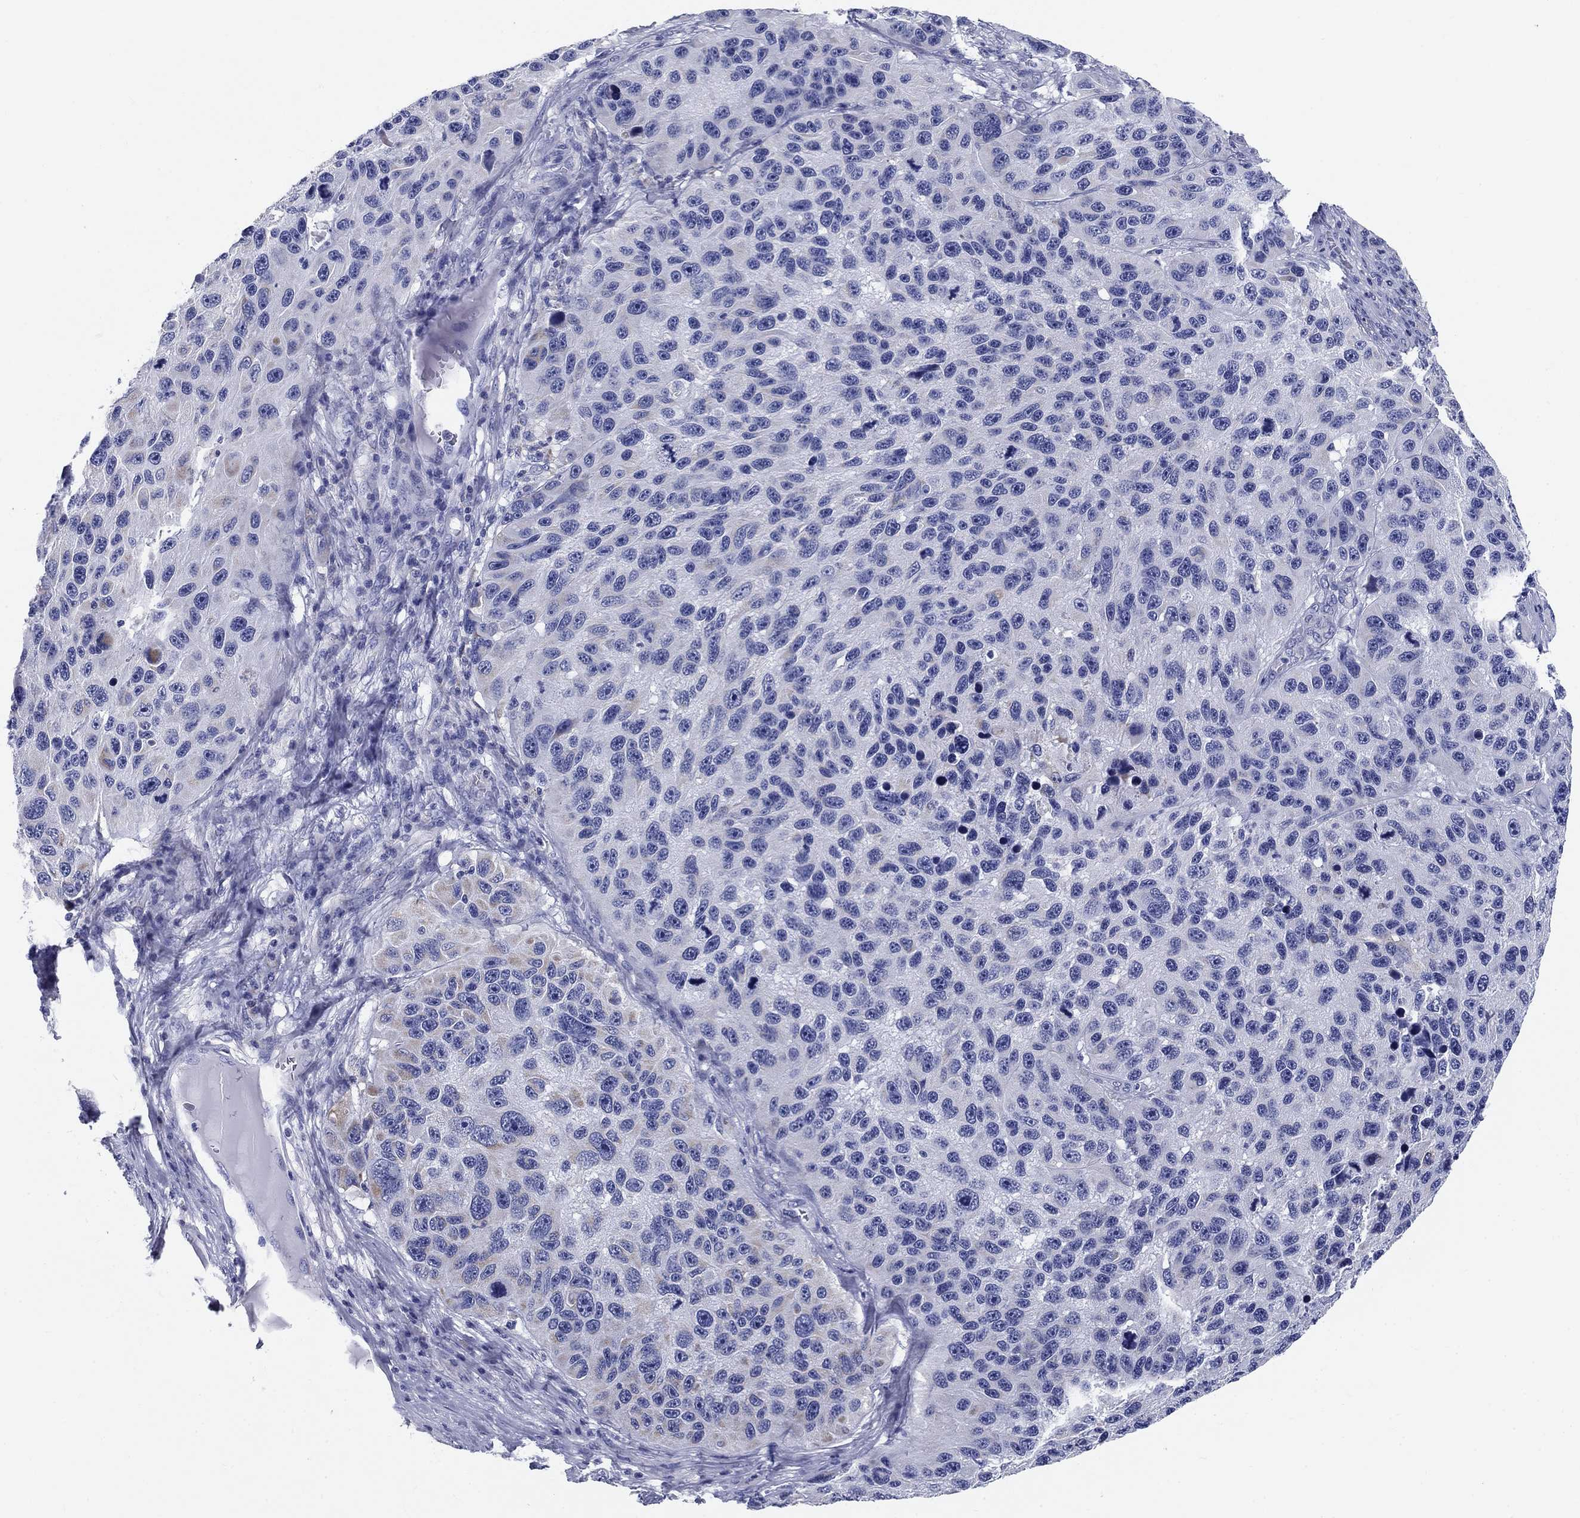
{"staining": {"intensity": "negative", "quantity": "none", "location": "none"}, "tissue": "melanoma", "cell_type": "Tumor cells", "image_type": "cancer", "snomed": [{"axis": "morphology", "description": "Malignant melanoma, NOS"}, {"axis": "topography", "description": "Skin"}], "caption": "Histopathology image shows no significant protein expression in tumor cells of malignant melanoma.", "gene": "UPB1", "patient": {"sex": "male", "age": 53}}